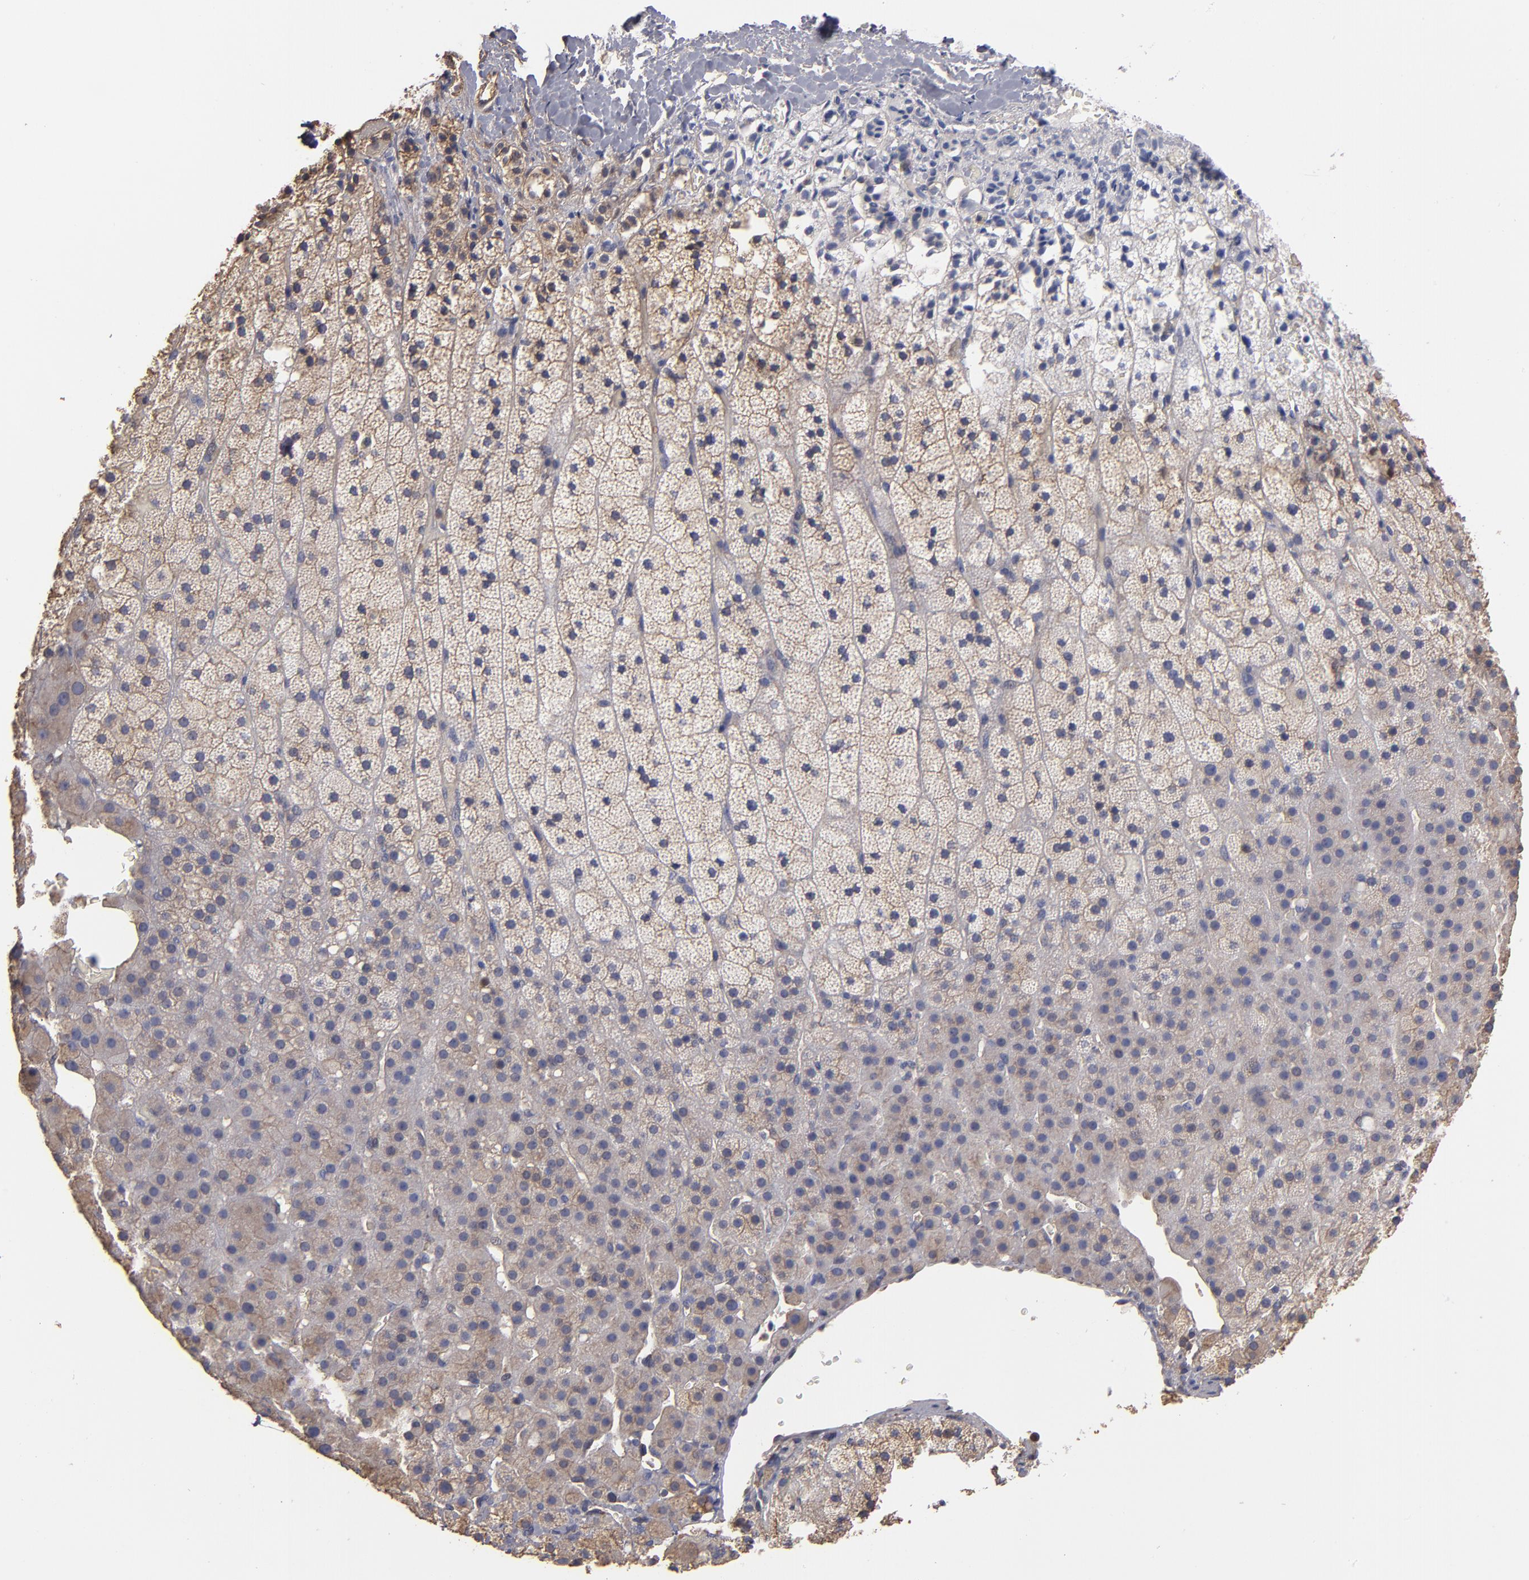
{"staining": {"intensity": "moderate", "quantity": ">75%", "location": "cytoplasmic/membranous"}, "tissue": "adrenal gland", "cell_type": "Glandular cells", "image_type": "normal", "snomed": [{"axis": "morphology", "description": "Normal tissue, NOS"}, {"axis": "topography", "description": "Adrenal gland"}], "caption": "A high-resolution micrograph shows IHC staining of normal adrenal gland, which displays moderate cytoplasmic/membranous expression in approximately >75% of glandular cells. The protein of interest is stained brown, and the nuclei are stained in blue (DAB IHC with brightfield microscopy, high magnification).", "gene": "ESYT2", "patient": {"sex": "male", "age": 35}}